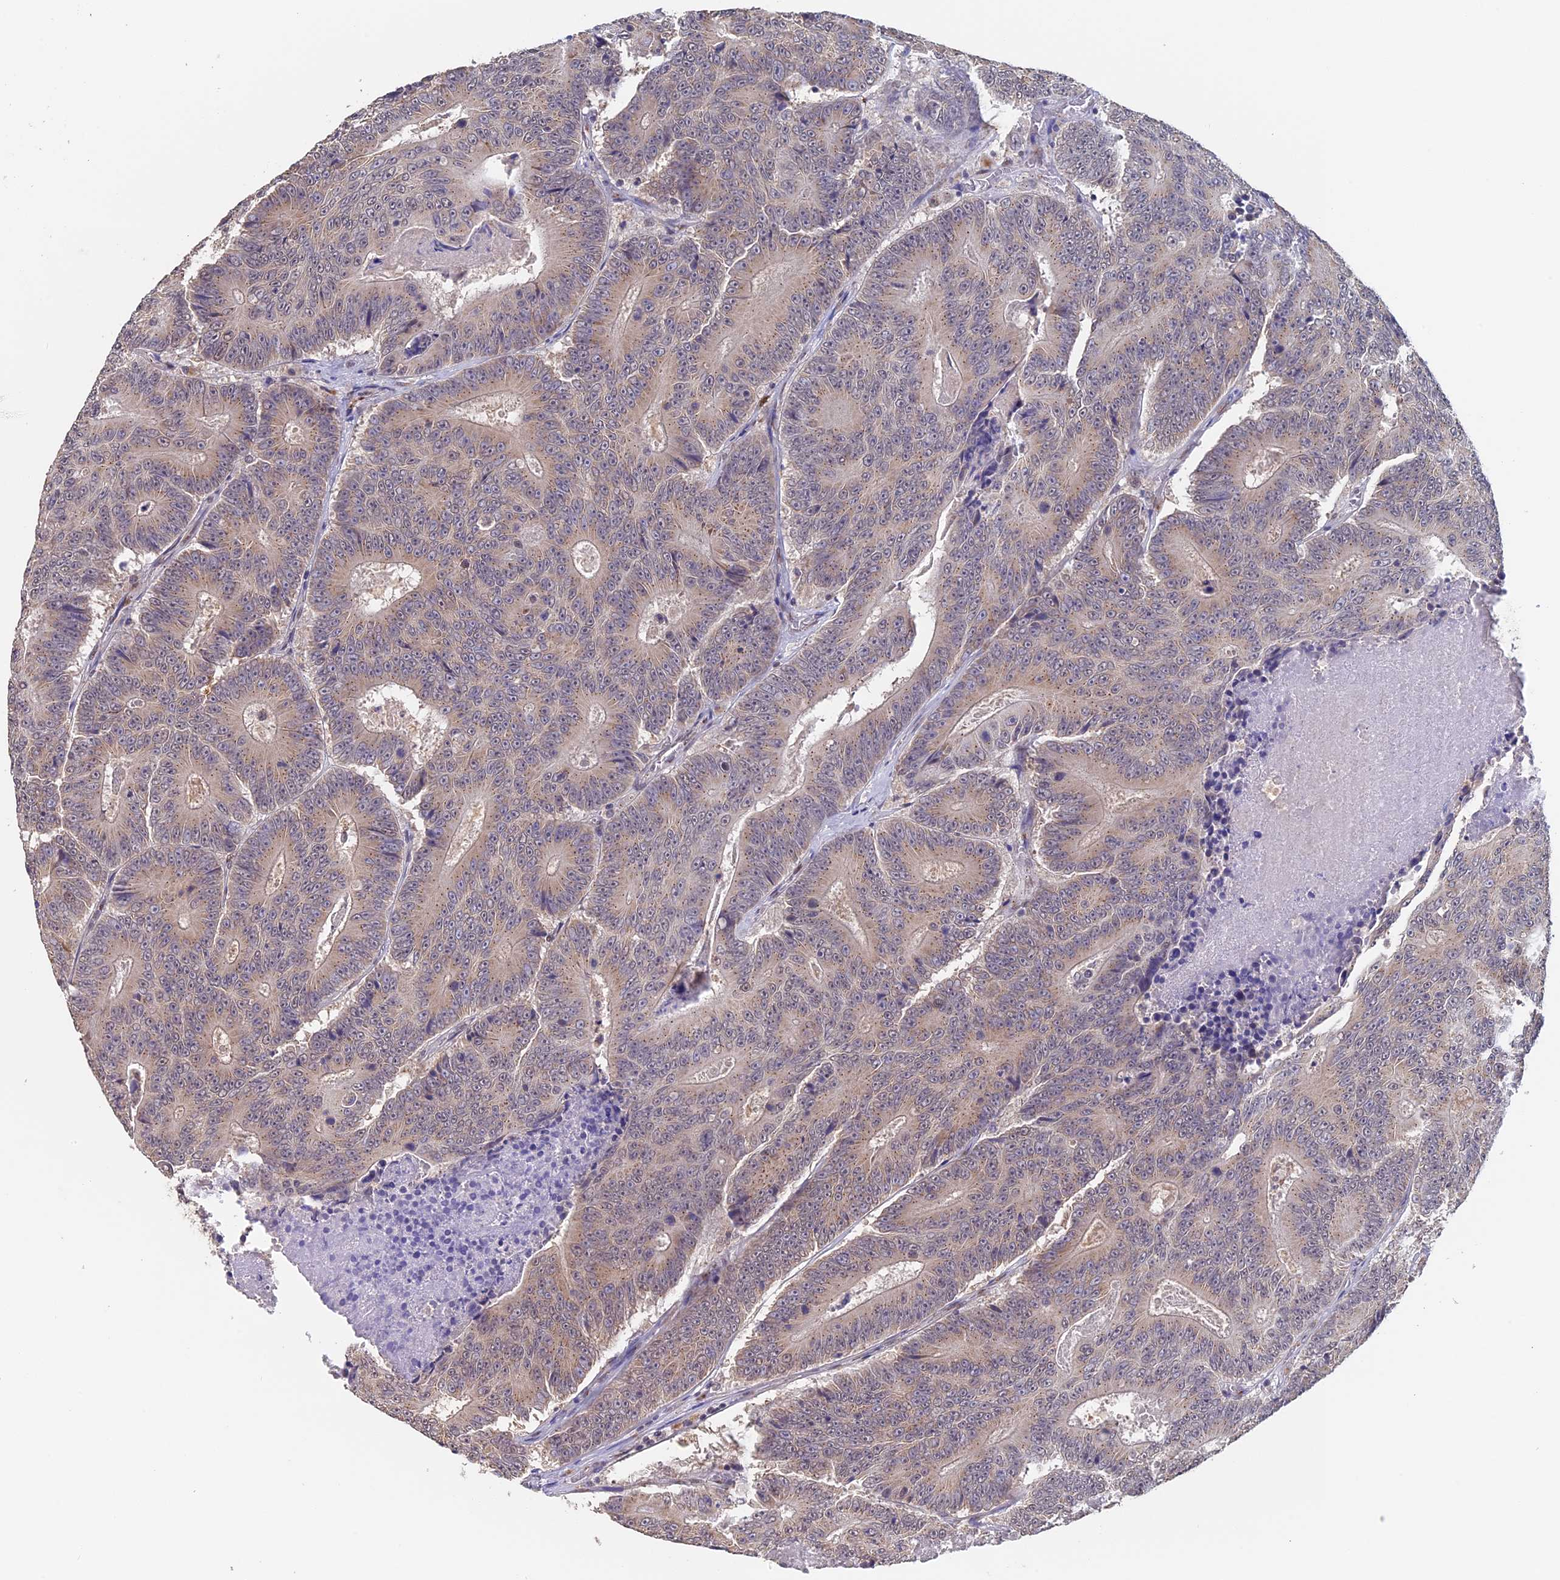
{"staining": {"intensity": "weak", "quantity": ">75%", "location": "cytoplasmic/membranous"}, "tissue": "colorectal cancer", "cell_type": "Tumor cells", "image_type": "cancer", "snomed": [{"axis": "morphology", "description": "Adenocarcinoma, NOS"}, {"axis": "topography", "description": "Colon"}], "caption": "About >75% of tumor cells in colorectal cancer demonstrate weak cytoplasmic/membranous protein positivity as visualized by brown immunohistochemical staining.", "gene": "PIGQ", "patient": {"sex": "male", "age": 83}}